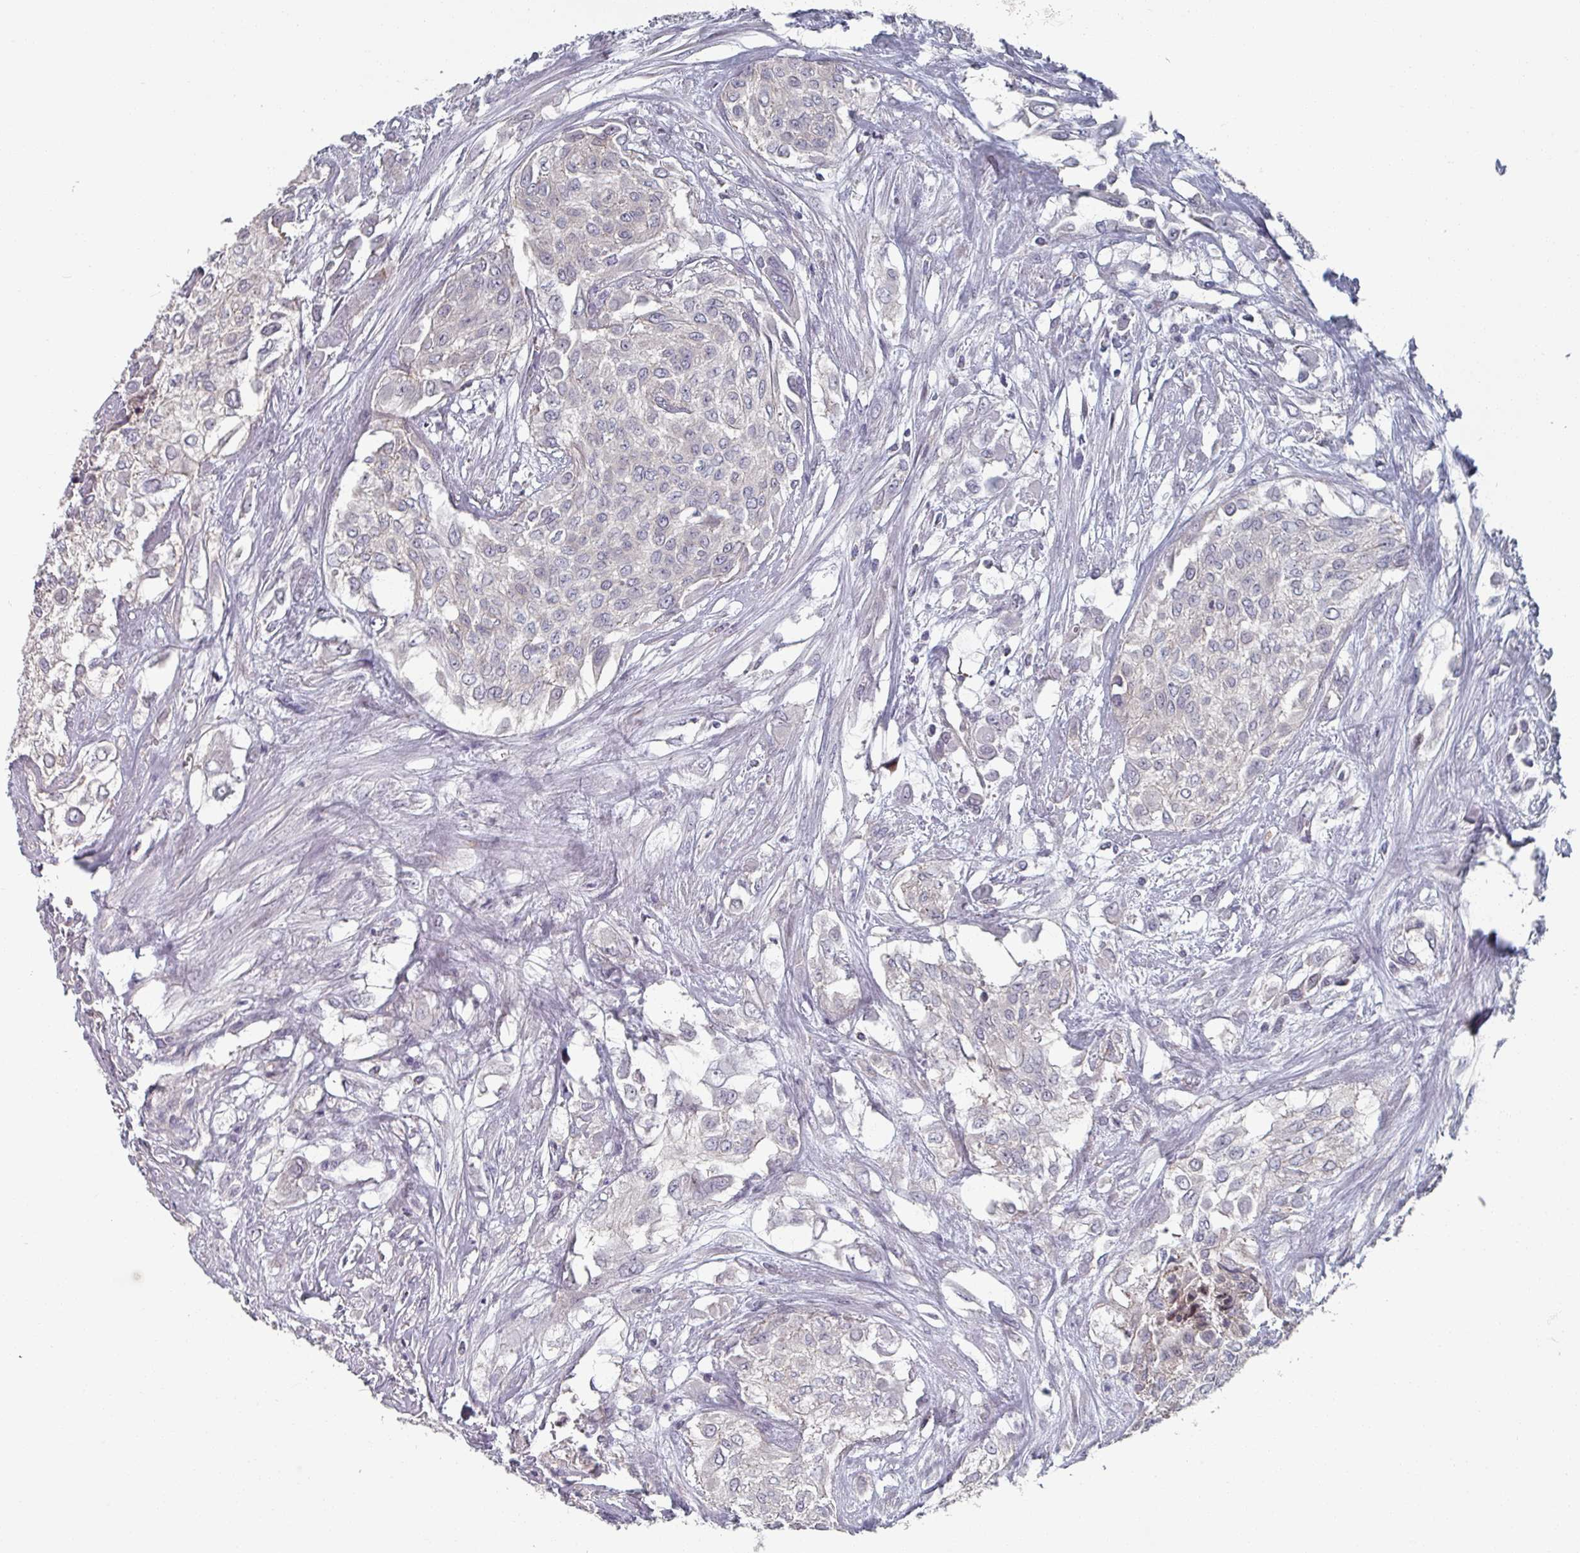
{"staining": {"intensity": "negative", "quantity": "none", "location": "none"}, "tissue": "urothelial cancer", "cell_type": "Tumor cells", "image_type": "cancer", "snomed": [{"axis": "morphology", "description": "Urothelial carcinoma, High grade"}, {"axis": "topography", "description": "Urinary bladder"}], "caption": "Immunohistochemical staining of human high-grade urothelial carcinoma demonstrates no significant positivity in tumor cells.", "gene": "EFL1", "patient": {"sex": "male", "age": 67}}